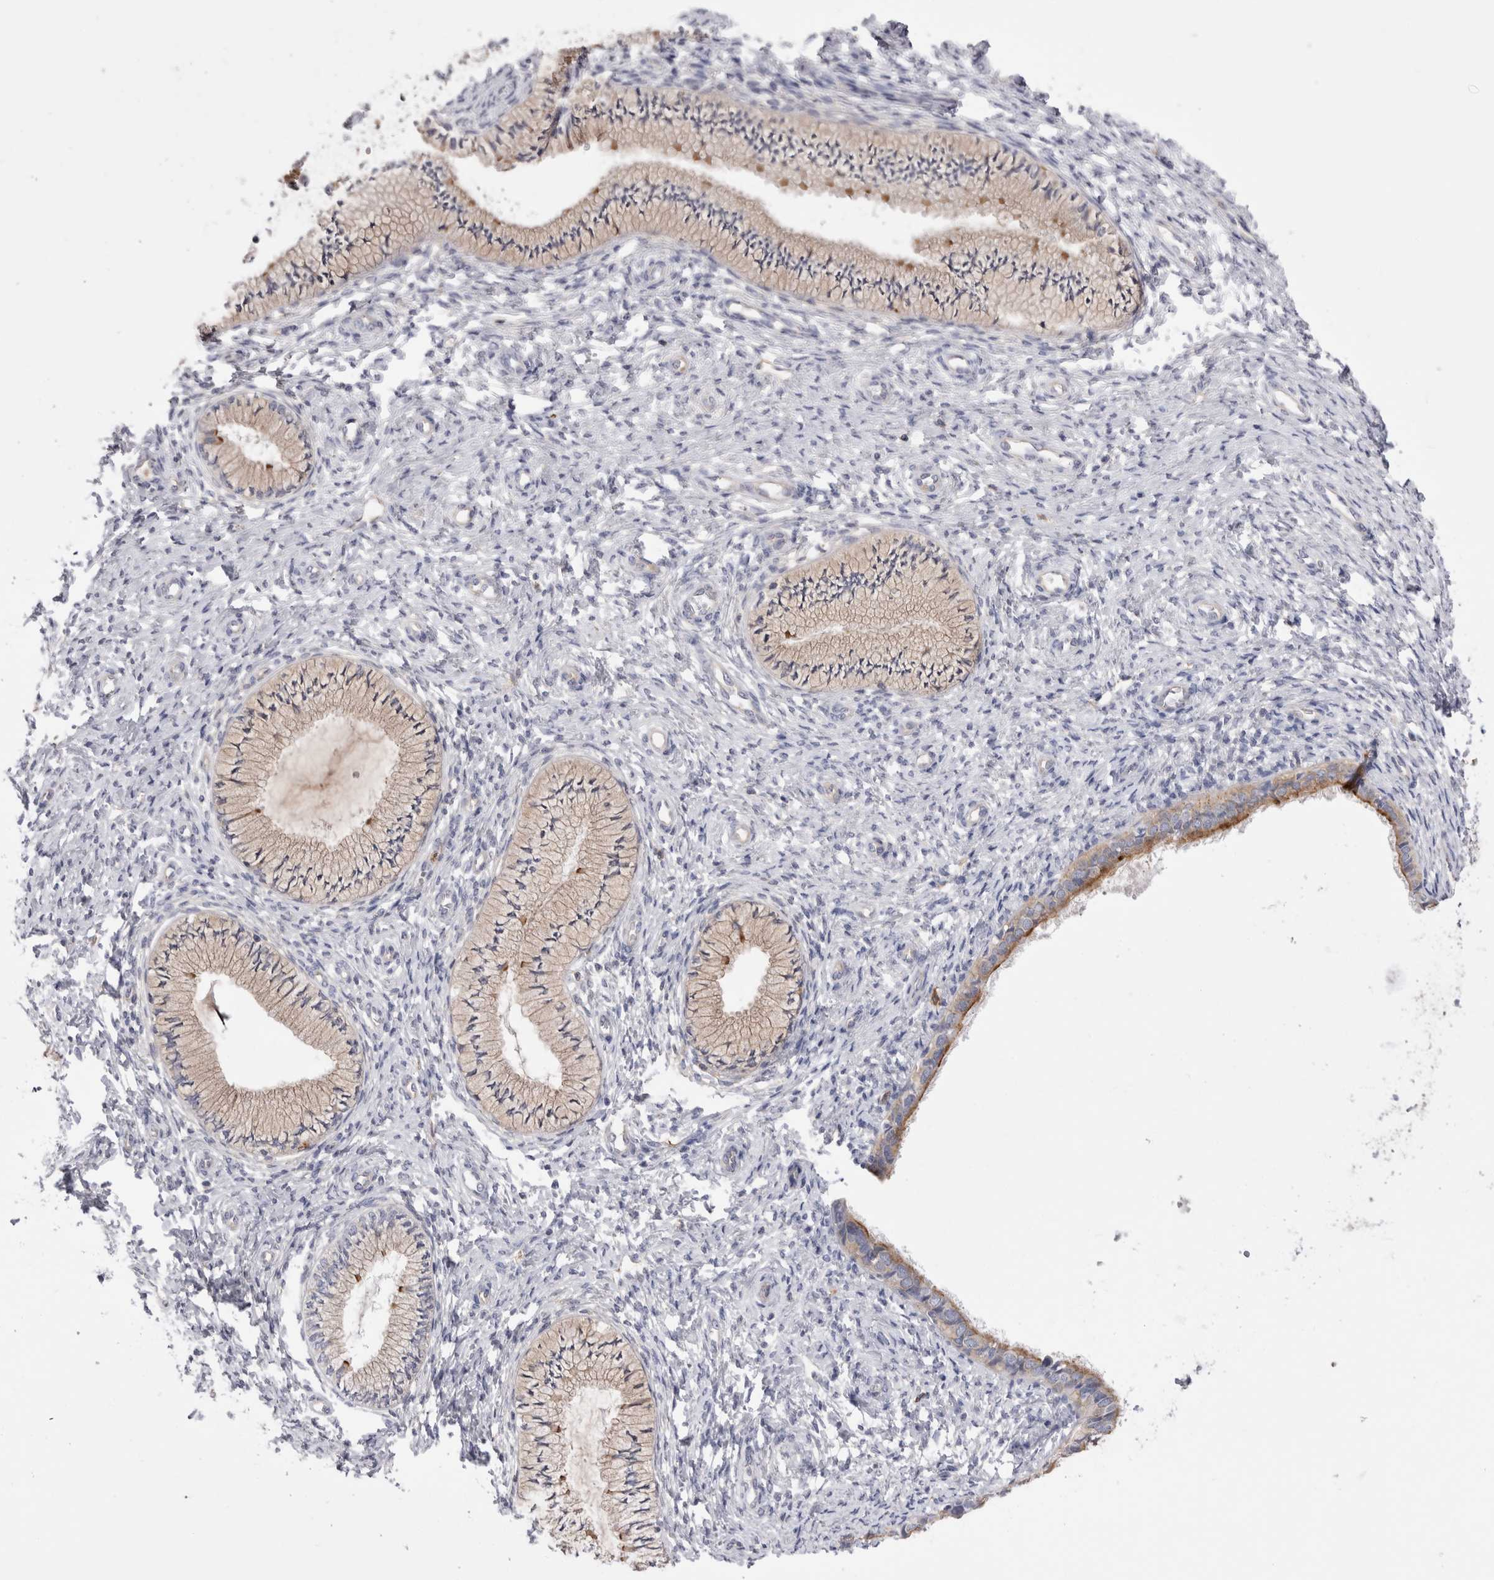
{"staining": {"intensity": "moderate", "quantity": ">75%", "location": "cytoplasmic/membranous"}, "tissue": "cervix", "cell_type": "Glandular cells", "image_type": "normal", "snomed": [{"axis": "morphology", "description": "Normal tissue, NOS"}, {"axis": "topography", "description": "Cervix"}], "caption": "Benign cervix displays moderate cytoplasmic/membranous expression in approximately >75% of glandular cells.", "gene": "RAB11FIP1", "patient": {"sex": "female", "age": 36}}